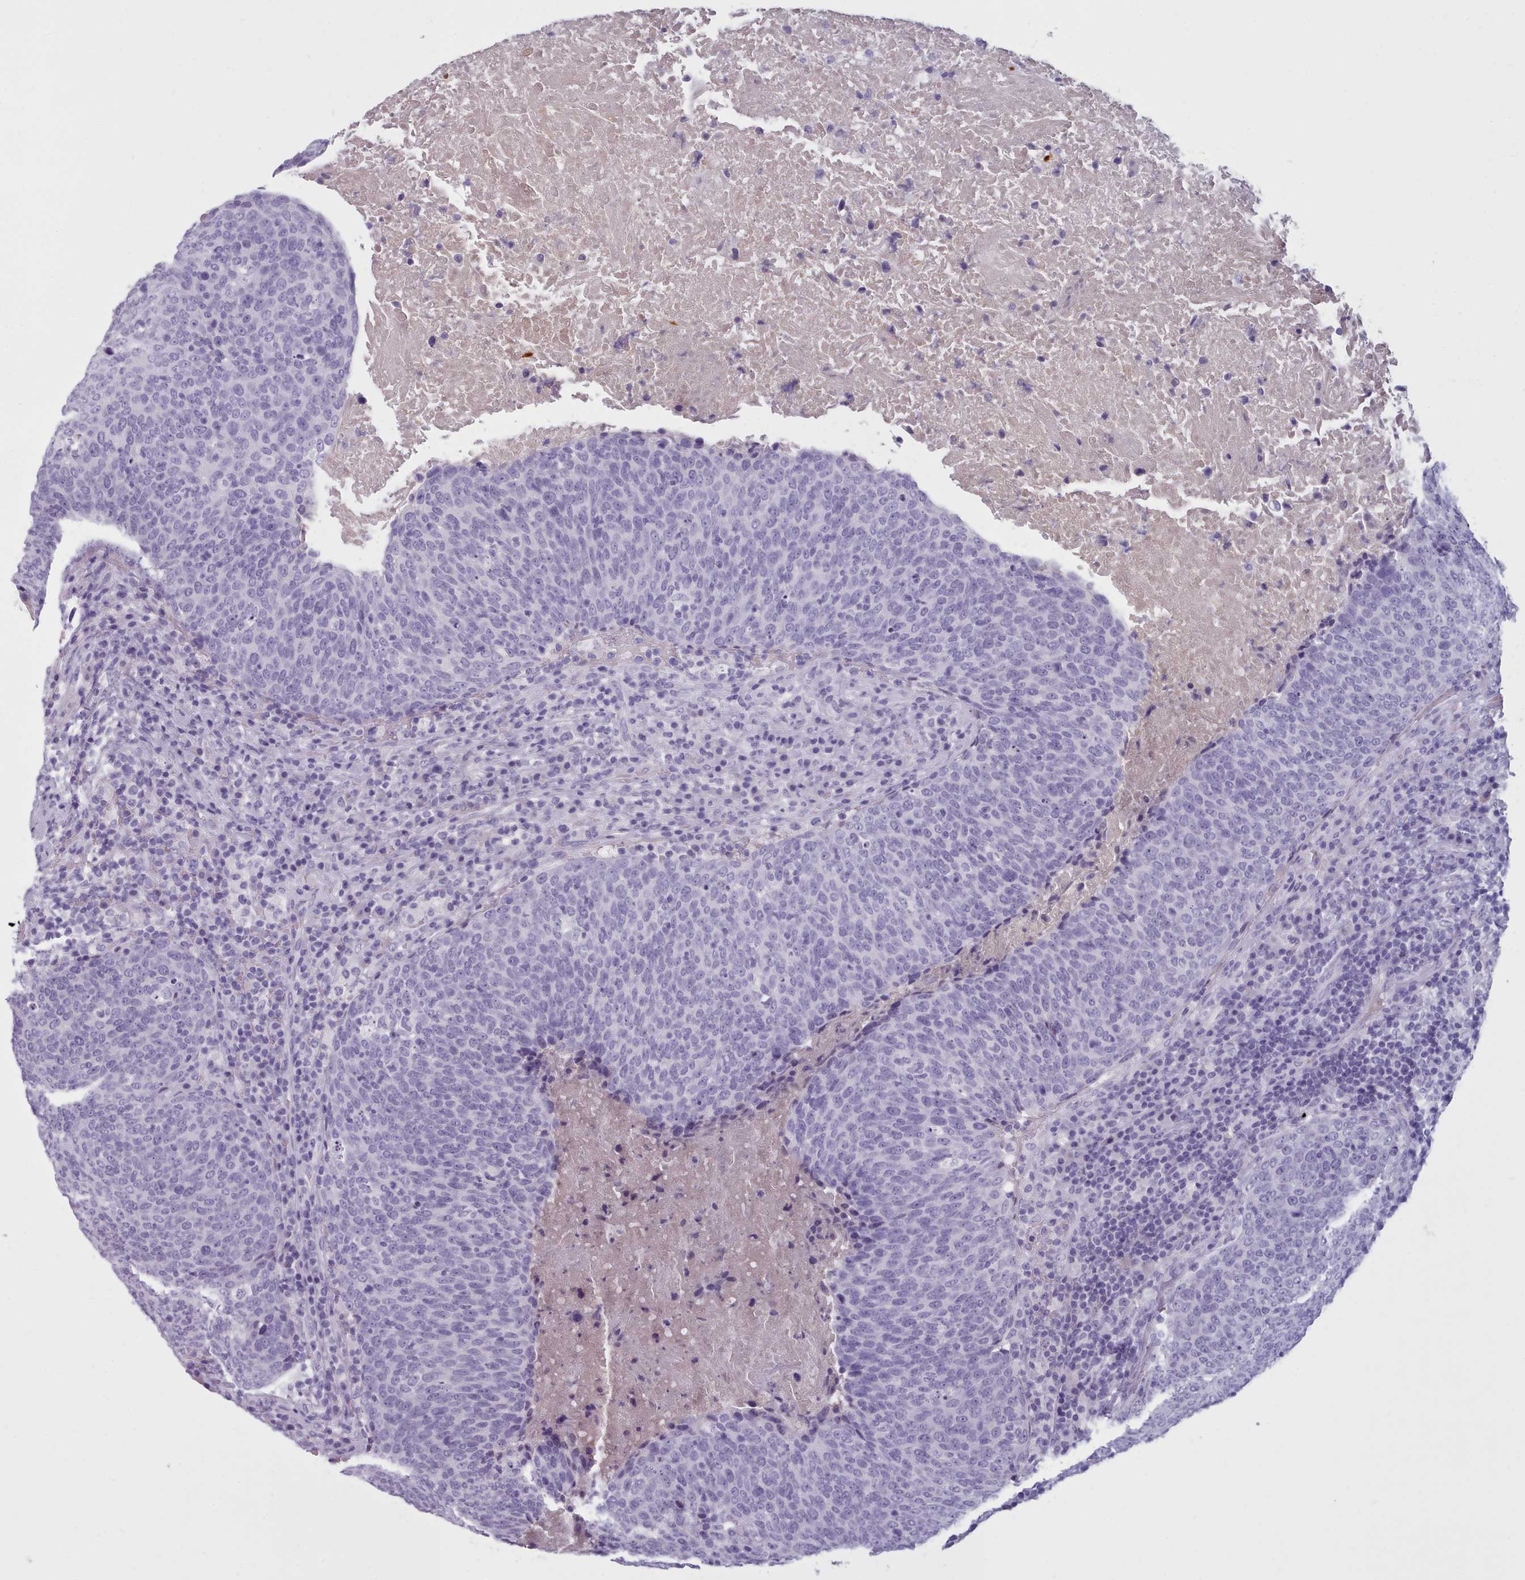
{"staining": {"intensity": "negative", "quantity": "none", "location": "none"}, "tissue": "head and neck cancer", "cell_type": "Tumor cells", "image_type": "cancer", "snomed": [{"axis": "morphology", "description": "Squamous cell carcinoma, NOS"}, {"axis": "morphology", "description": "Squamous cell carcinoma, metastatic, NOS"}, {"axis": "topography", "description": "Lymph node"}, {"axis": "topography", "description": "Head-Neck"}], "caption": "This is a micrograph of immunohistochemistry staining of head and neck cancer, which shows no staining in tumor cells. (Stains: DAB IHC with hematoxylin counter stain, Microscopy: brightfield microscopy at high magnification).", "gene": "ZNF43", "patient": {"sex": "male", "age": 62}}